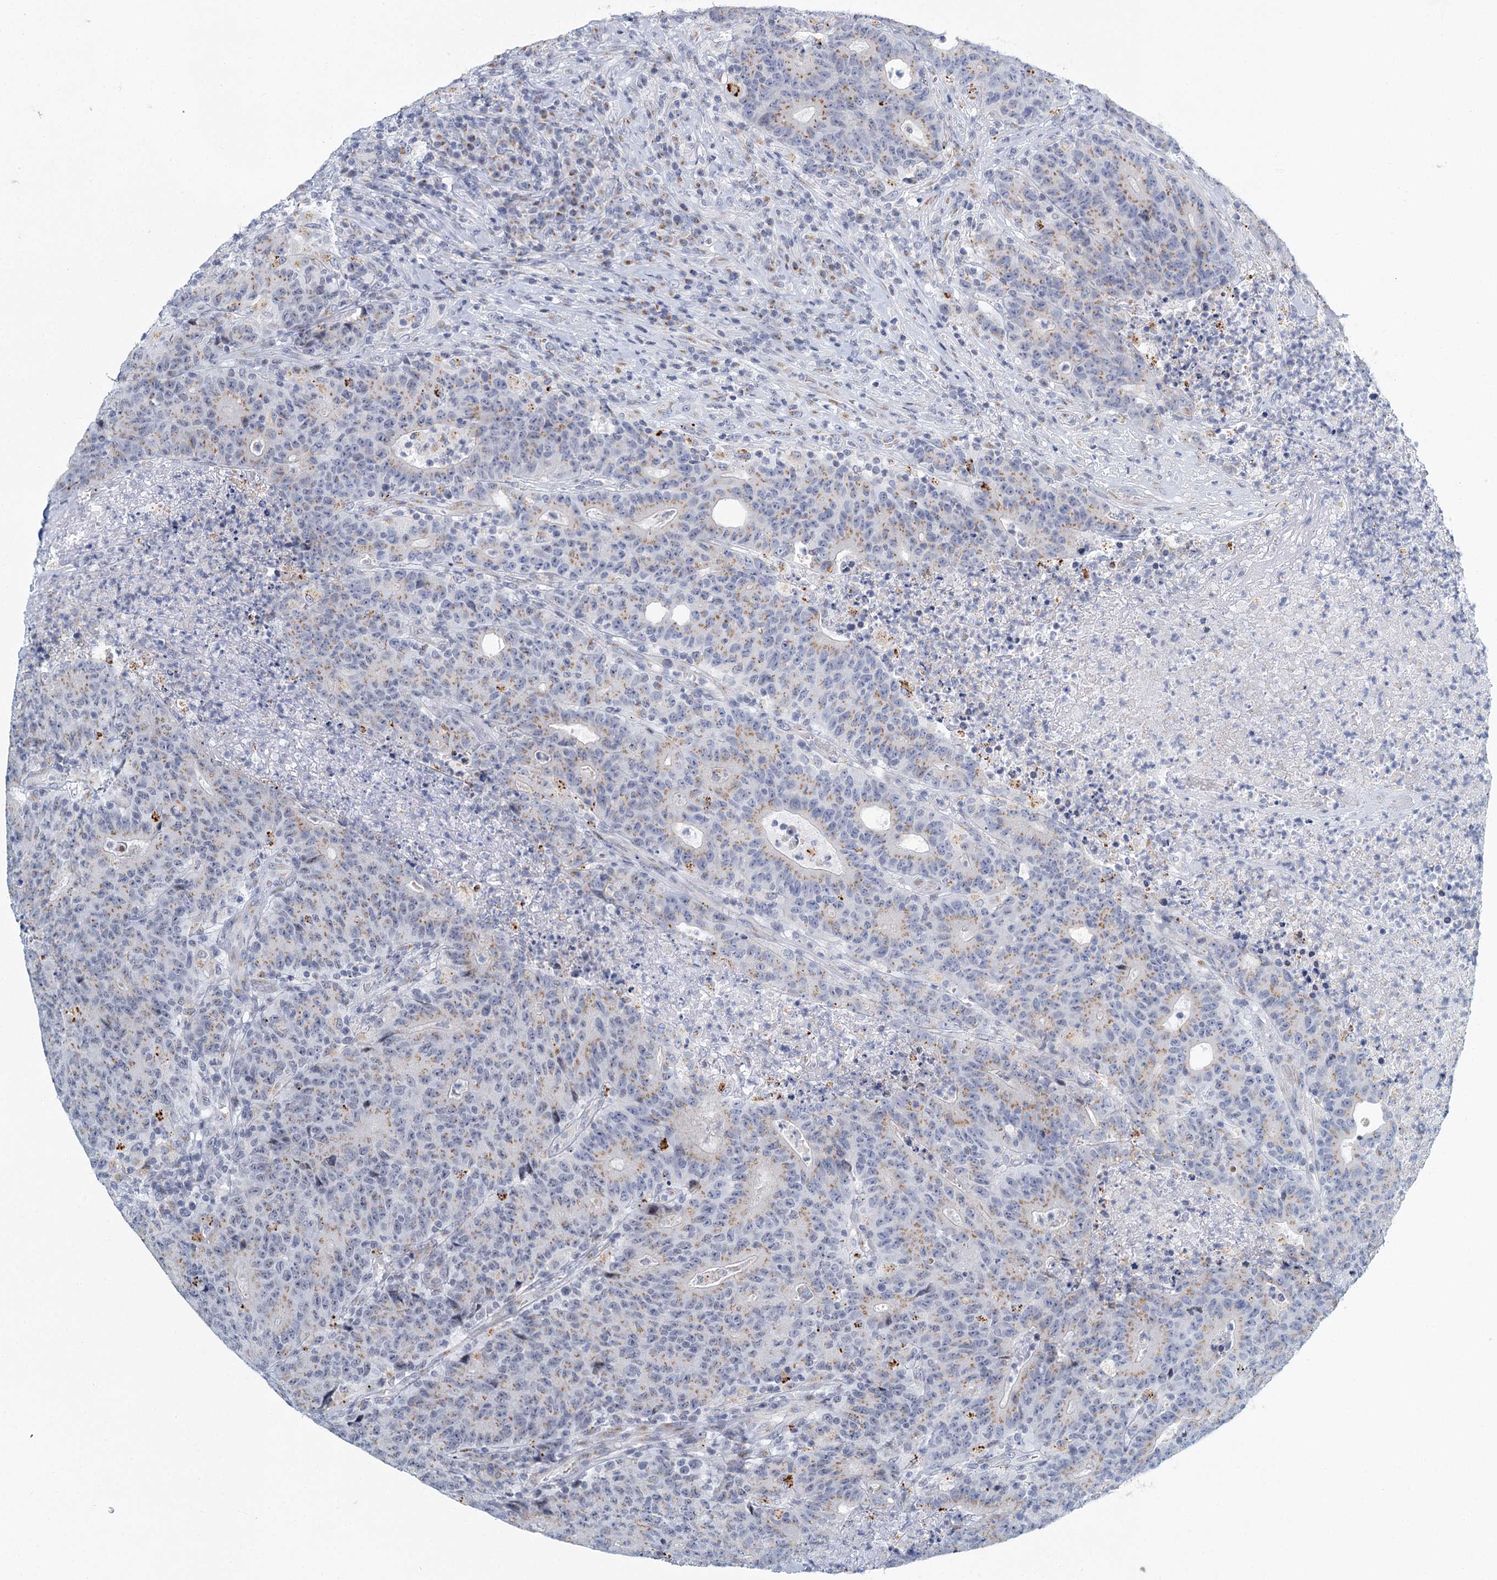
{"staining": {"intensity": "moderate", "quantity": "25%-75%", "location": "cytoplasmic/membranous"}, "tissue": "colorectal cancer", "cell_type": "Tumor cells", "image_type": "cancer", "snomed": [{"axis": "morphology", "description": "Adenocarcinoma, NOS"}, {"axis": "topography", "description": "Colon"}], "caption": "DAB immunohistochemical staining of human adenocarcinoma (colorectal) exhibits moderate cytoplasmic/membranous protein staining in approximately 25%-75% of tumor cells.", "gene": "ZNF527", "patient": {"sex": "female", "age": 75}}